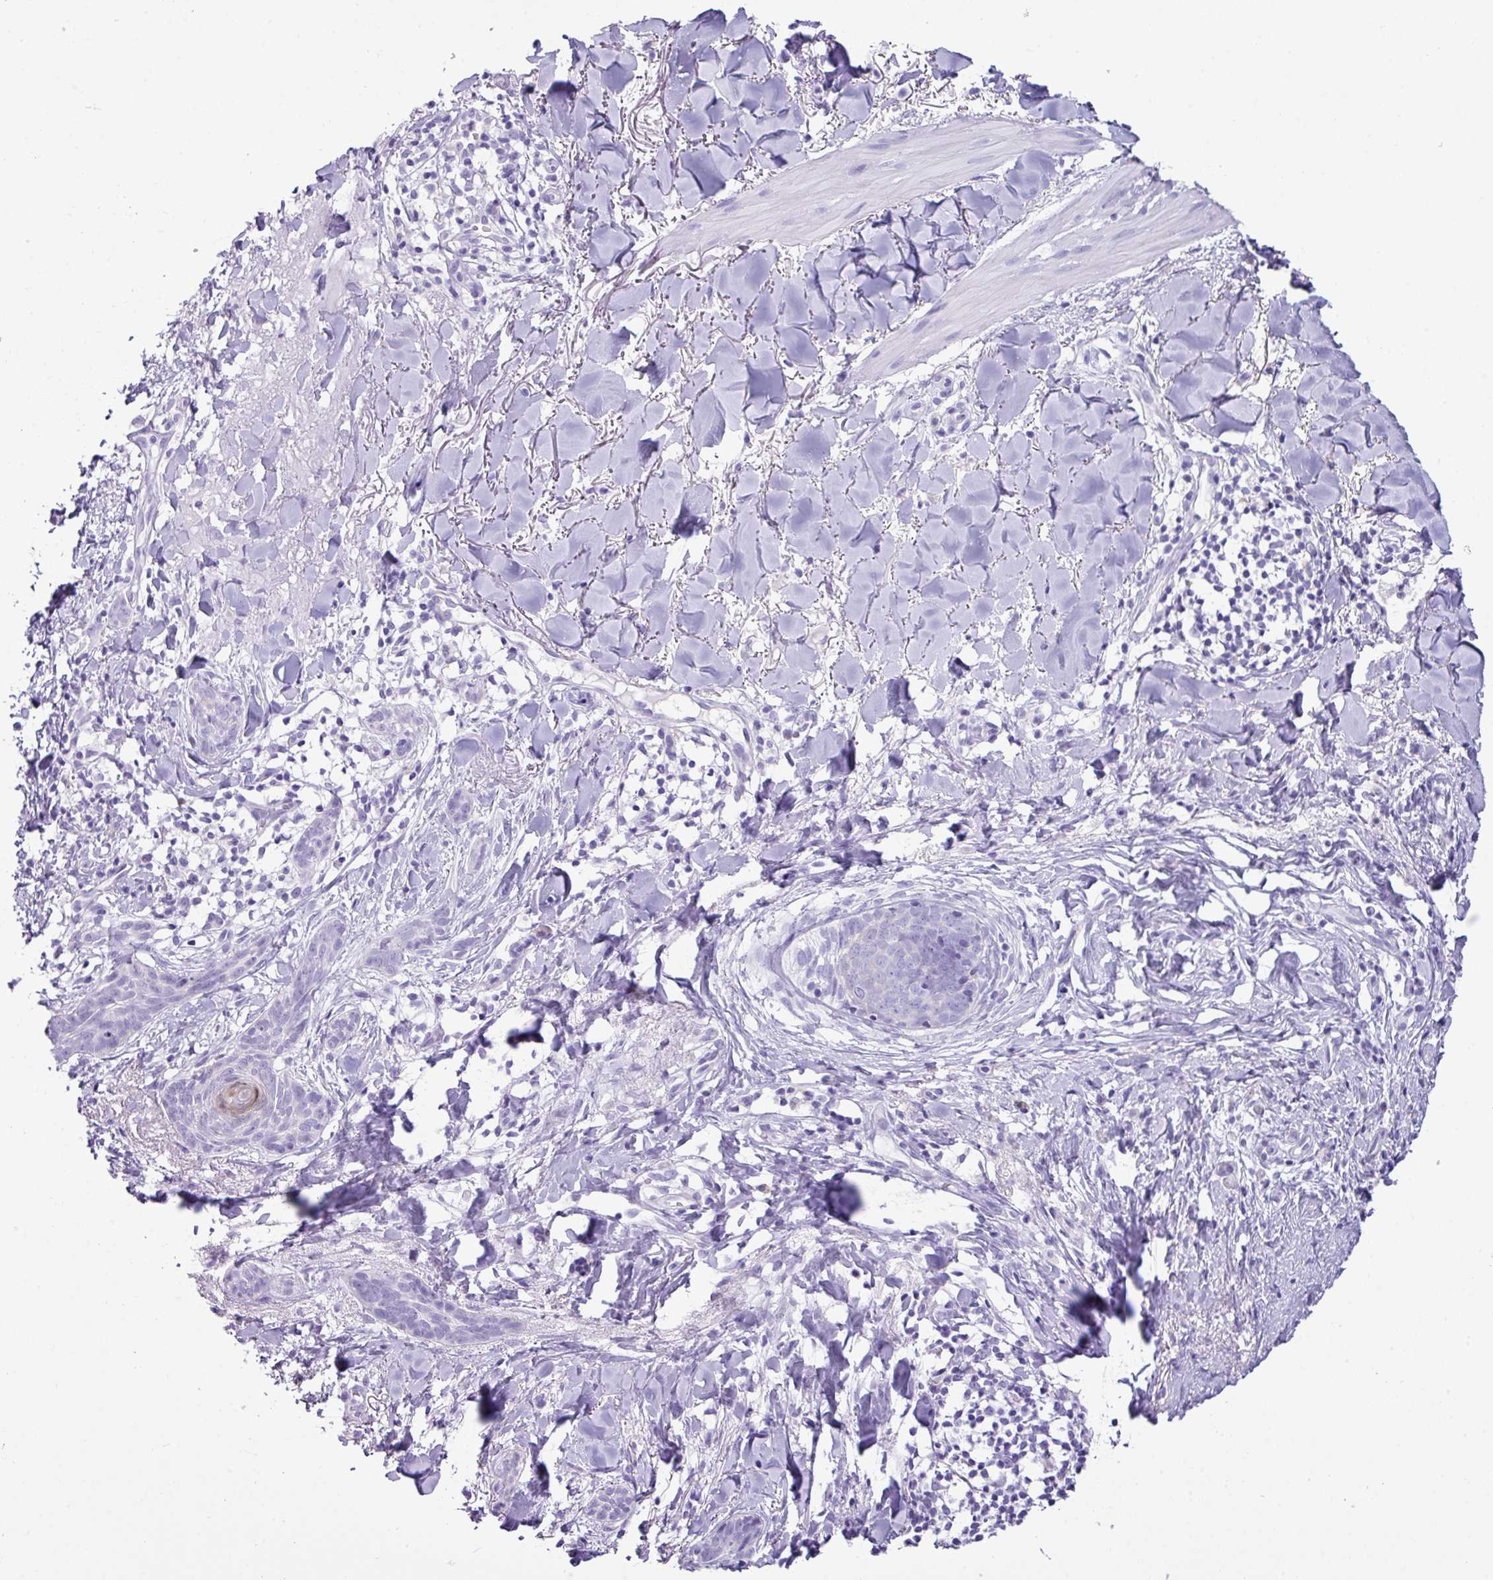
{"staining": {"intensity": "negative", "quantity": "none", "location": "none"}, "tissue": "skin cancer", "cell_type": "Tumor cells", "image_type": "cancer", "snomed": [{"axis": "morphology", "description": "Basal cell carcinoma"}, {"axis": "topography", "description": "Skin"}], "caption": "An immunohistochemistry photomicrograph of skin cancer is shown. There is no staining in tumor cells of skin cancer.", "gene": "NCCRP1", "patient": {"sex": "male", "age": 52}}